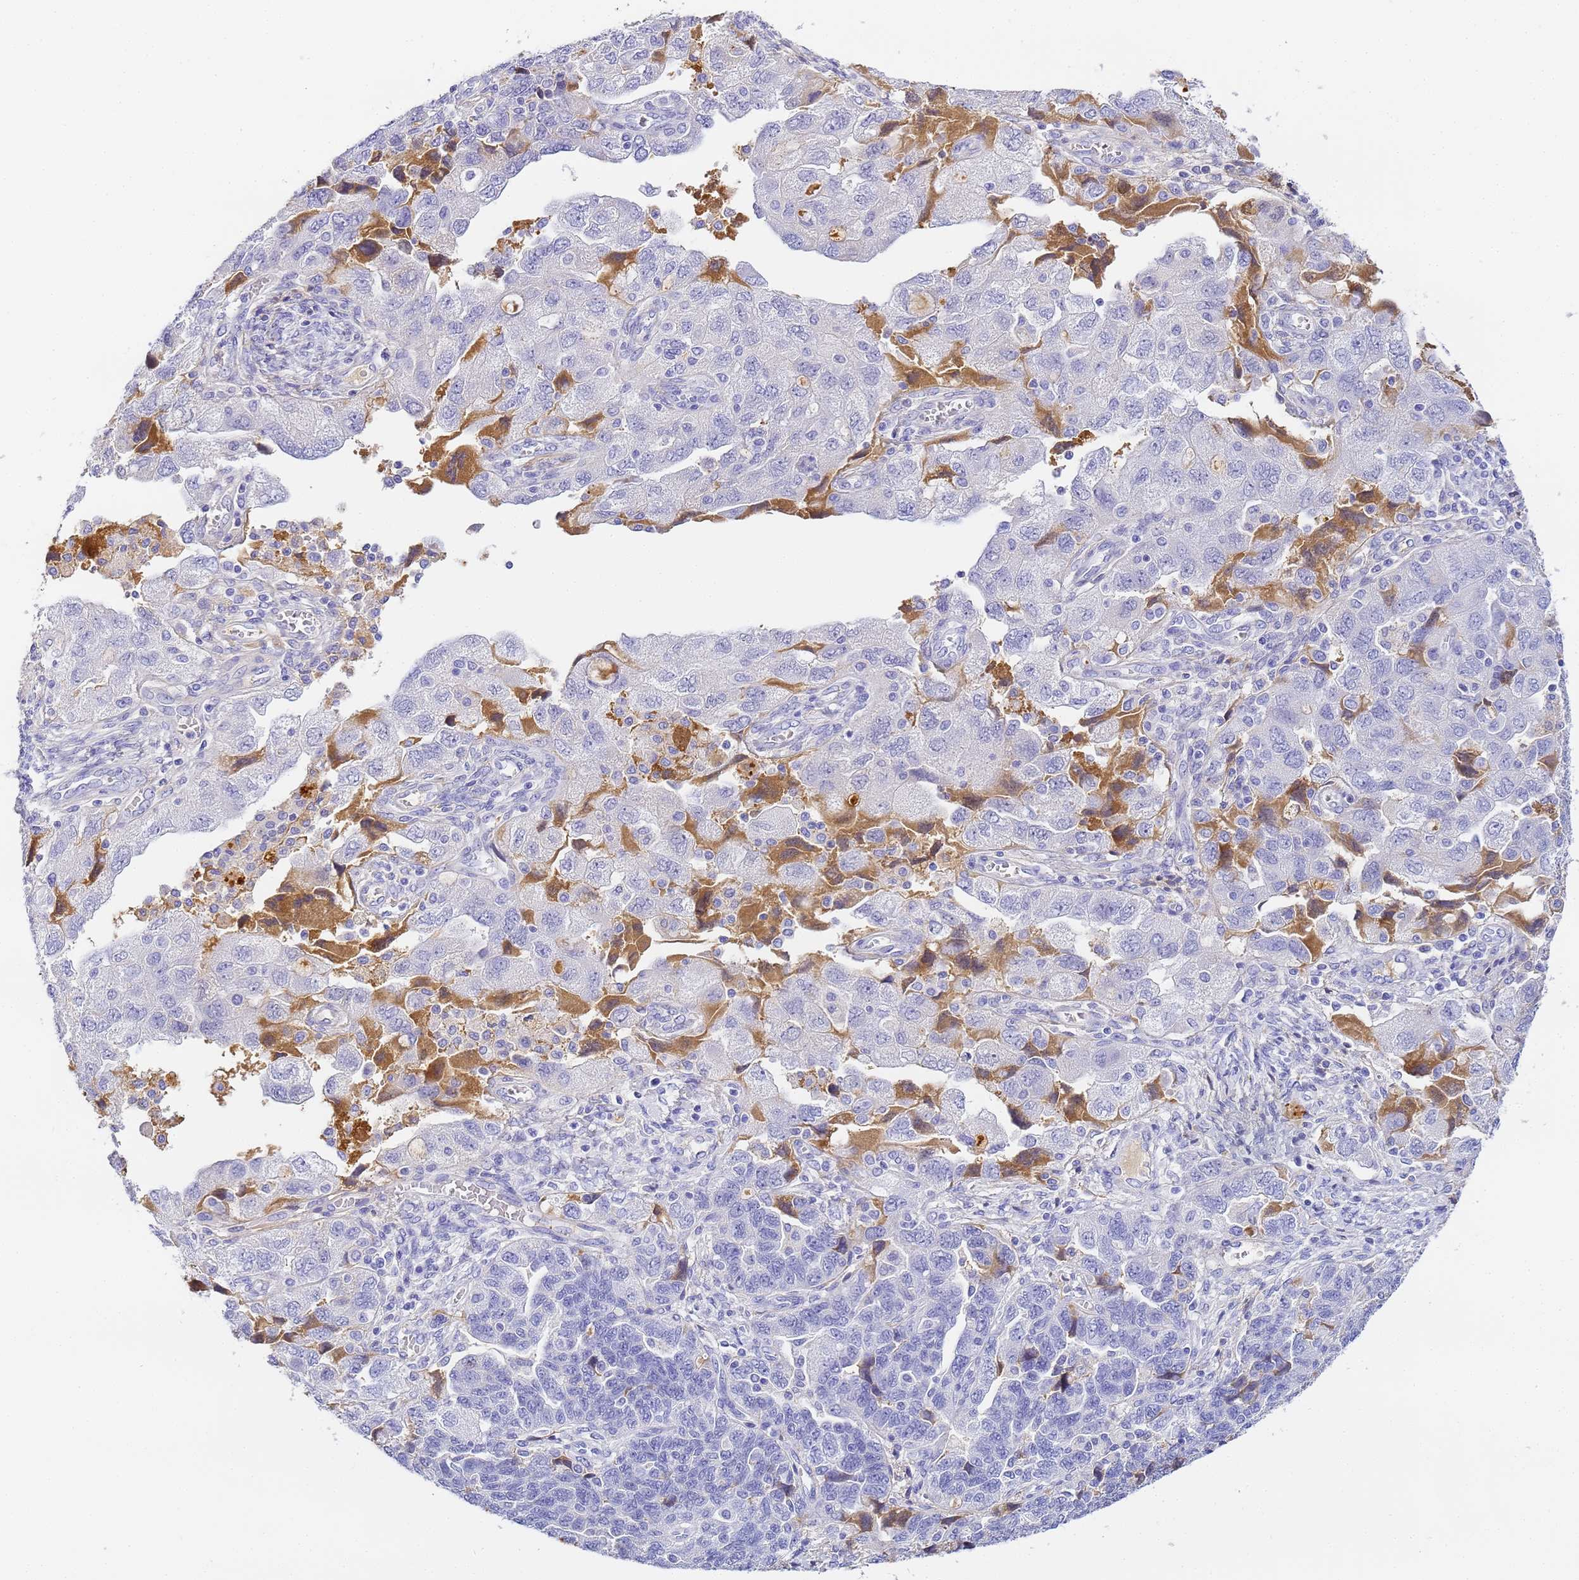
{"staining": {"intensity": "moderate", "quantity": "<25%", "location": "cytoplasmic/membranous"}, "tissue": "ovarian cancer", "cell_type": "Tumor cells", "image_type": "cancer", "snomed": [{"axis": "morphology", "description": "Carcinoma, NOS"}, {"axis": "morphology", "description": "Cystadenocarcinoma, serous, NOS"}, {"axis": "topography", "description": "Ovary"}], "caption": "IHC of ovarian cancer demonstrates low levels of moderate cytoplasmic/membranous staining in approximately <25% of tumor cells.", "gene": "CFHR2", "patient": {"sex": "female", "age": 69}}